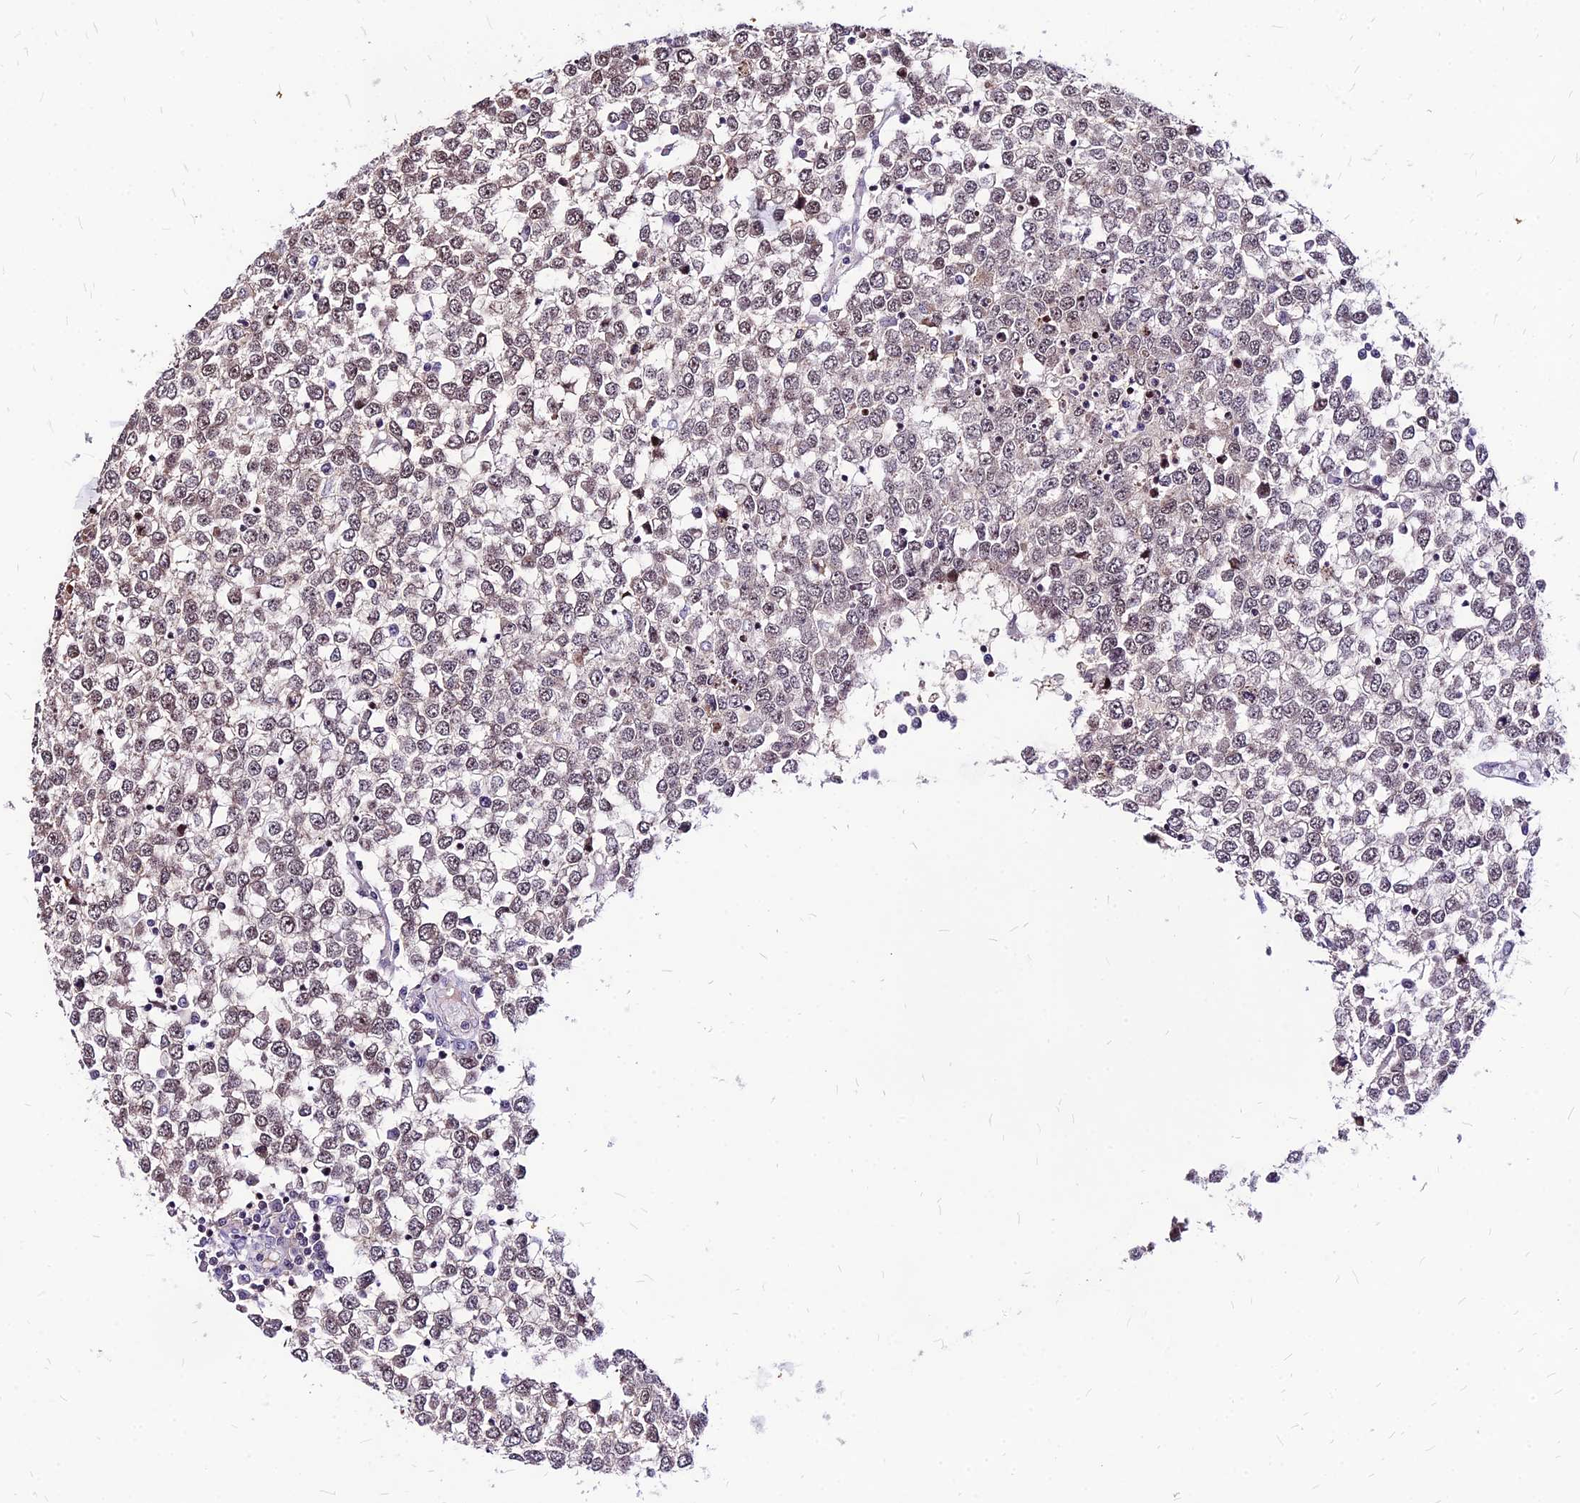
{"staining": {"intensity": "moderate", "quantity": "25%-75%", "location": "nuclear"}, "tissue": "testis cancer", "cell_type": "Tumor cells", "image_type": "cancer", "snomed": [{"axis": "morphology", "description": "Seminoma, NOS"}, {"axis": "topography", "description": "Testis"}], "caption": "High-power microscopy captured an immunohistochemistry (IHC) photomicrograph of seminoma (testis), revealing moderate nuclear expression in about 25%-75% of tumor cells.", "gene": "DDX55", "patient": {"sex": "male", "age": 65}}